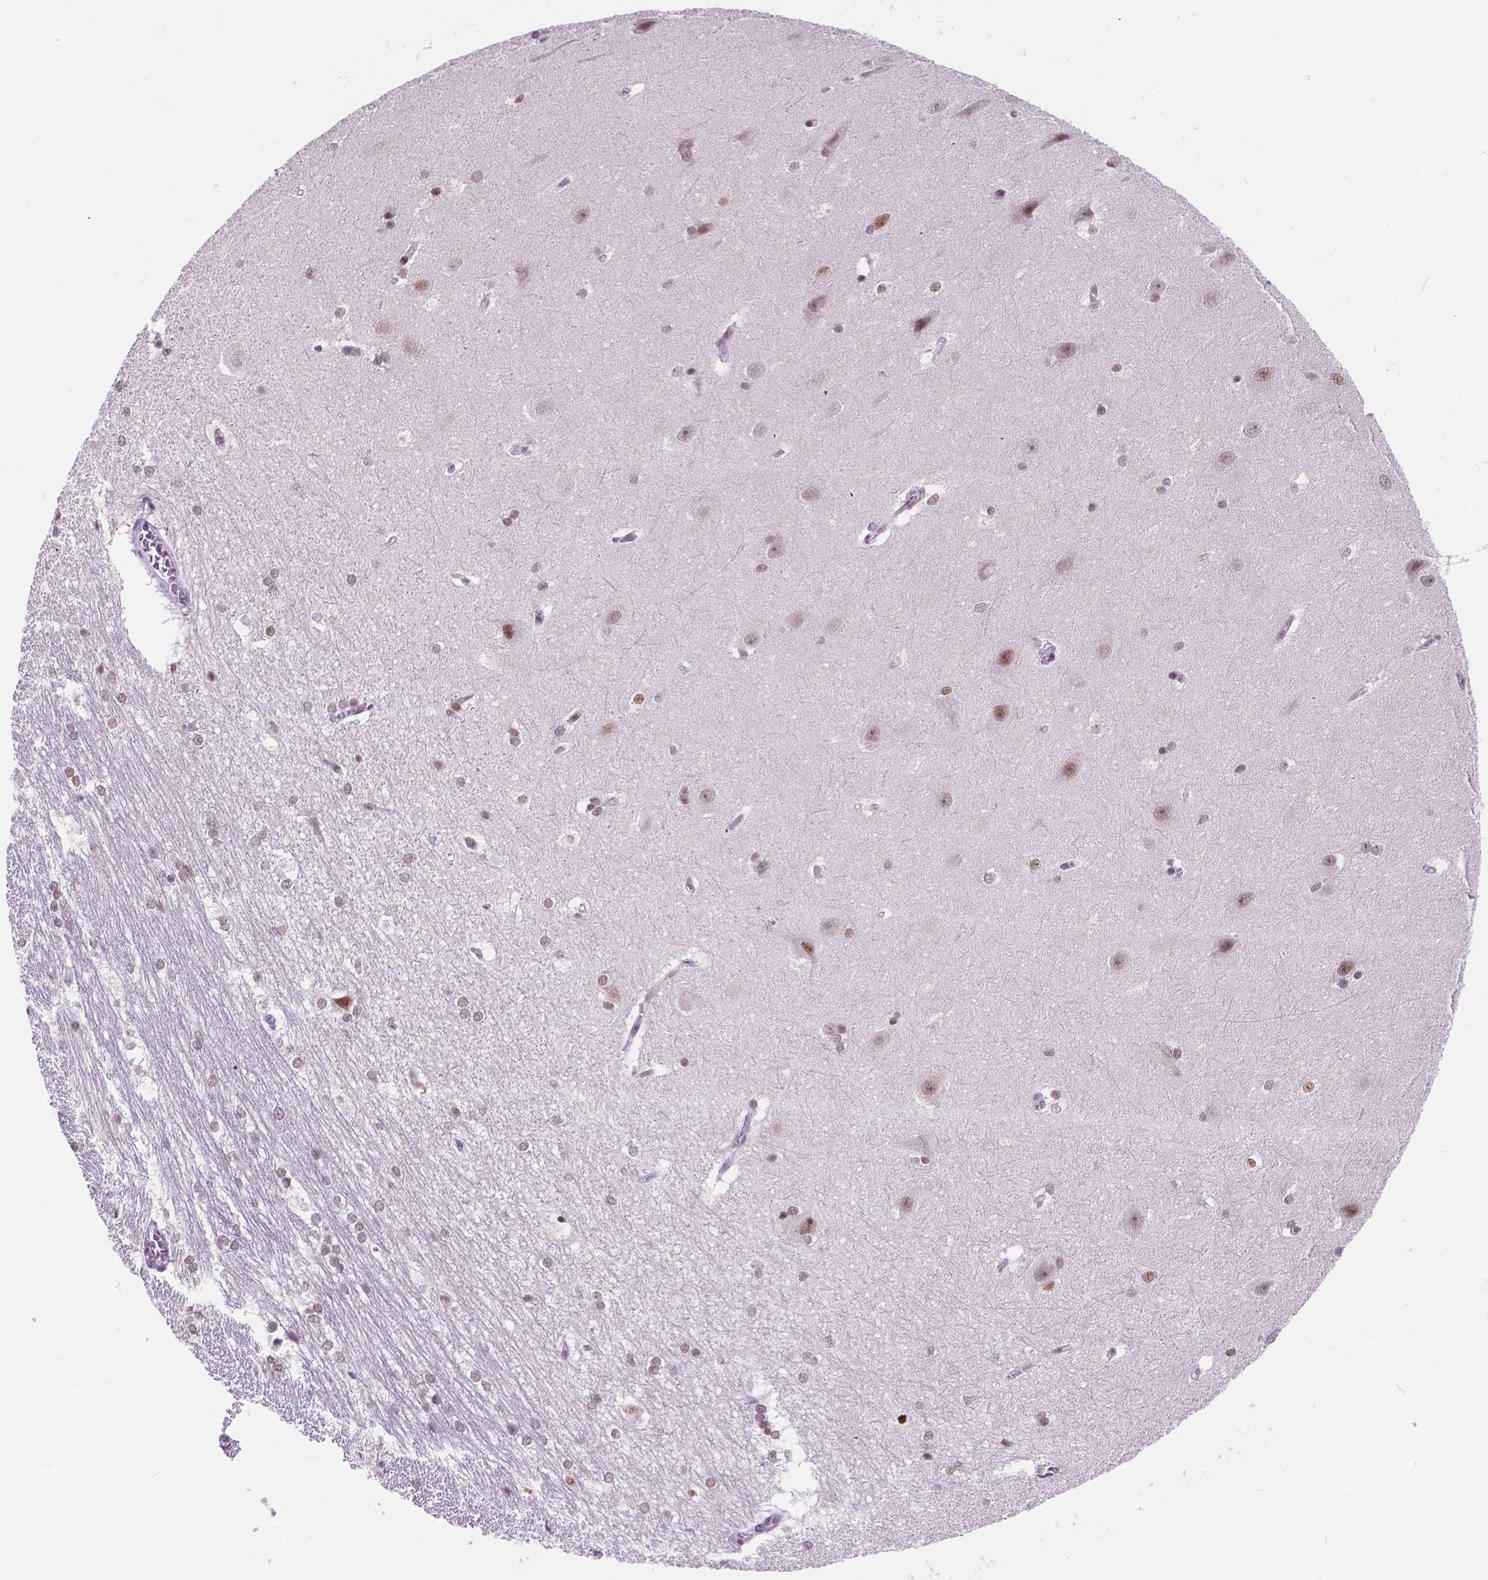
{"staining": {"intensity": "weak", "quantity": "25%-75%", "location": "nuclear"}, "tissue": "hippocampus", "cell_type": "Glial cells", "image_type": "normal", "snomed": [{"axis": "morphology", "description": "Normal tissue, NOS"}, {"axis": "topography", "description": "Cerebral cortex"}, {"axis": "topography", "description": "Hippocampus"}], "caption": "DAB (3,3'-diaminobenzidine) immunohistochemical staining of unremarkable human hippocampus exhibits weak nuclear protein positivity in about 25%-75% of glial cells.", "gene": "BCAS2", "patient": {"sex": "female", "age": 19}}